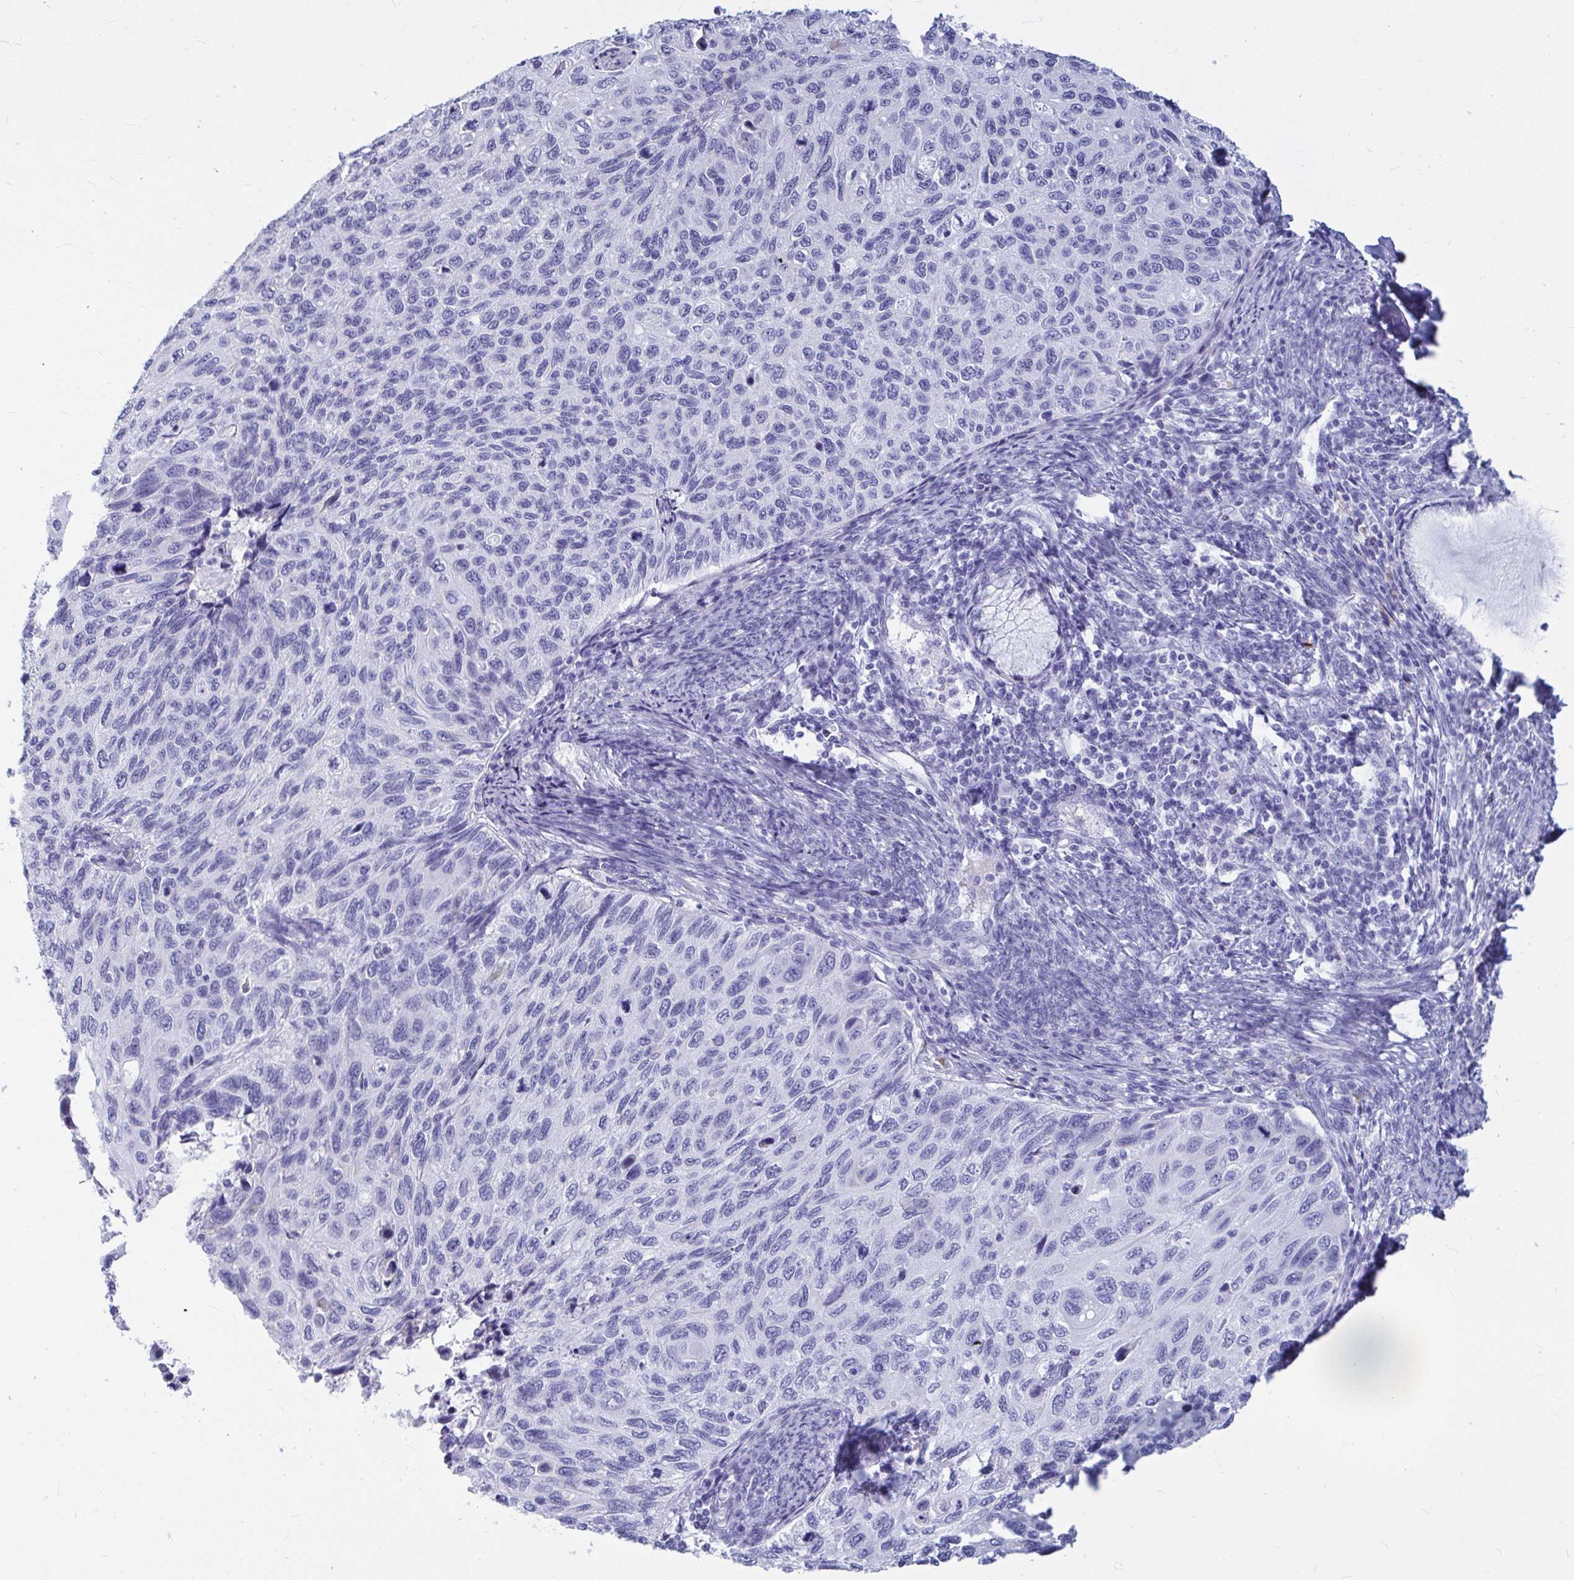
{"staining": {"intensity": "negative", "quantity": "none", "location": "none"}, "tissue": "cervical cancer", "cell_type": "Tumor cells", "image_type": "cancer", "snomed": [{"axis": "morphology", "description": "Squamous cell carcinoma, NOS"}, {"axis": "topography", "description": "Cervix"}], "caption": "Cervical cancer stained for a protein using immunohistochemistry (IHC) reveals no positivity tumor cells.", "gene": "OR5J2", "patient": {"sex": "female", "age": 70}}